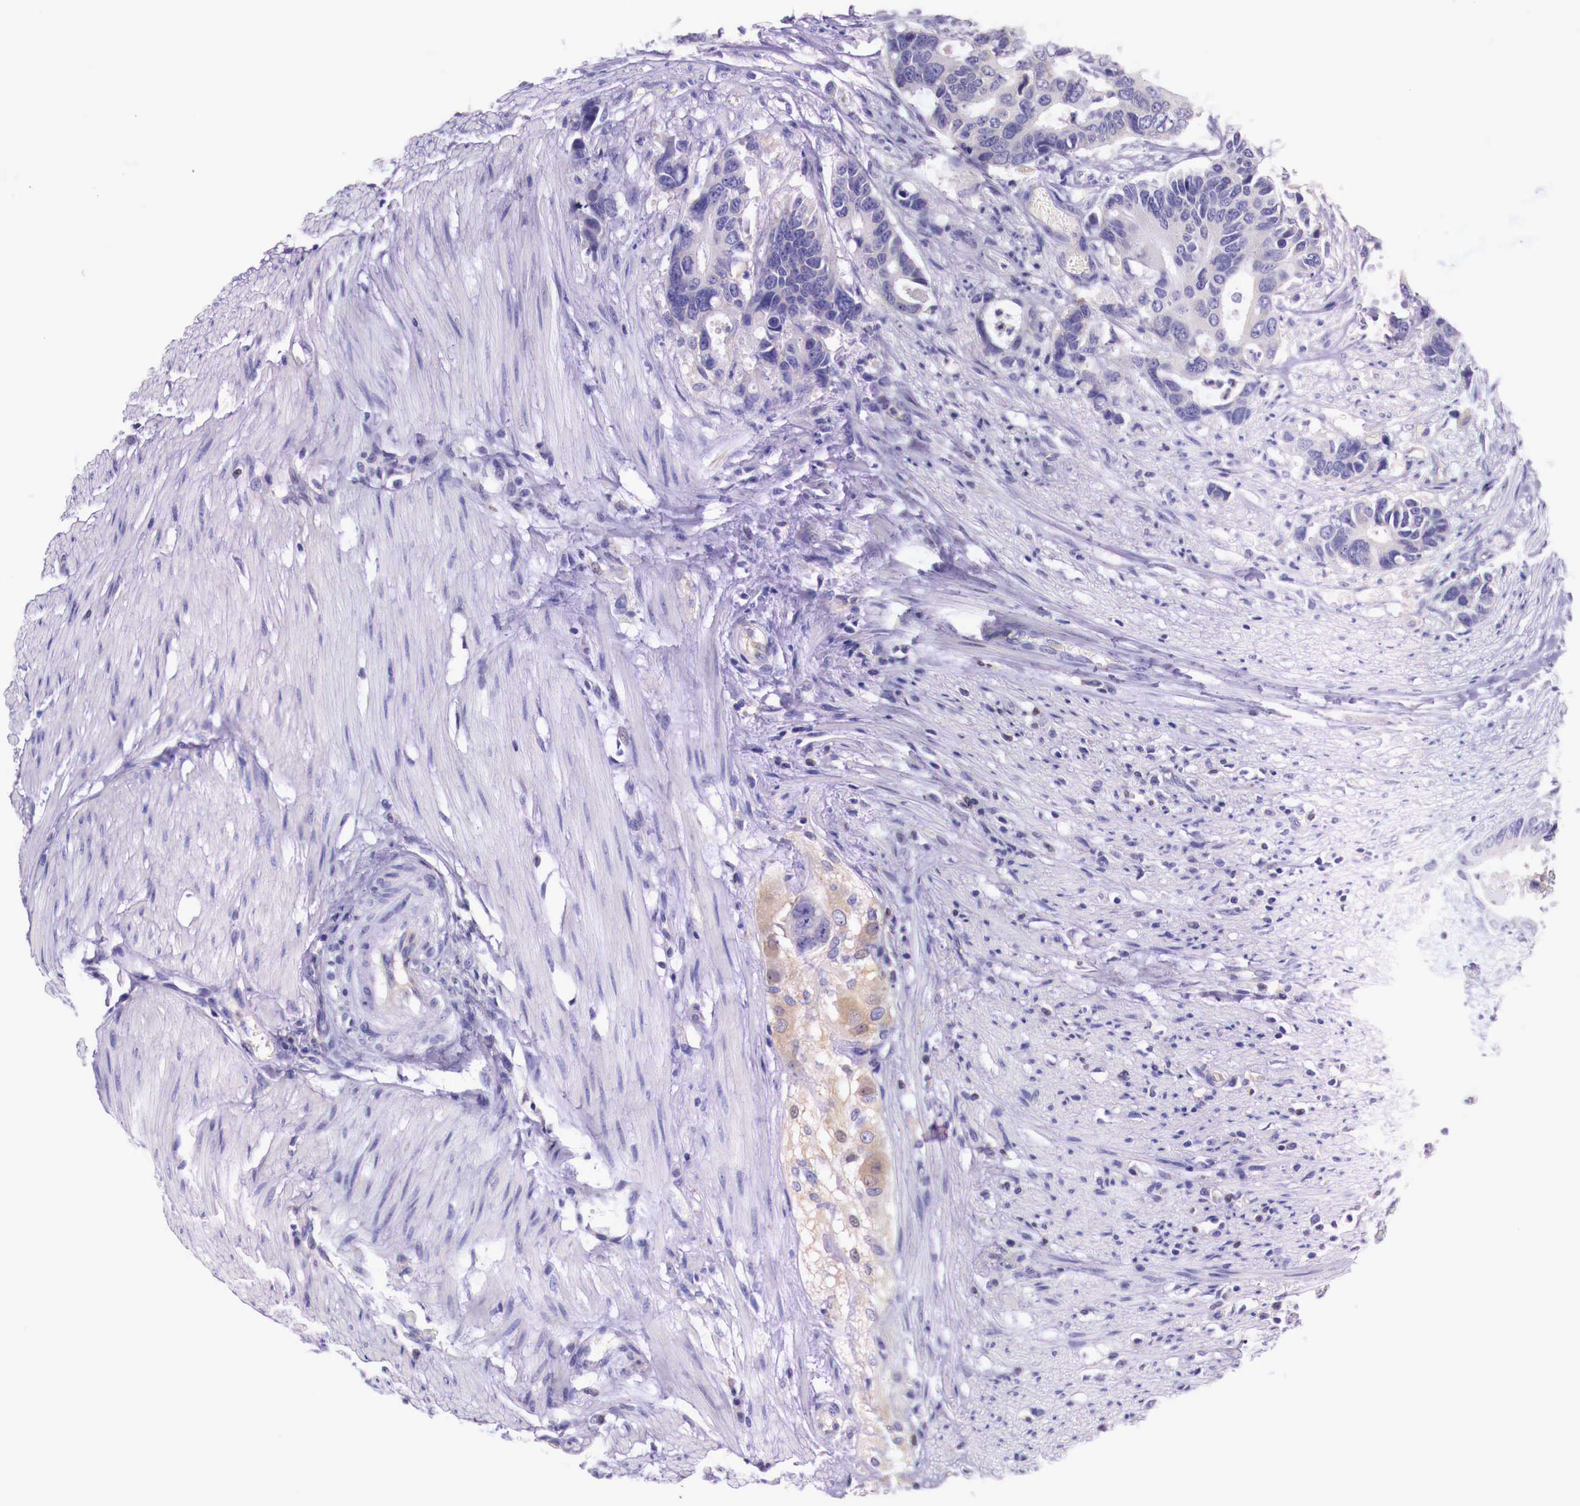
{"staining": {"intensity": "negative", "quantity": "none", "location": "none"}, "tissue": "colorectal cancer", "cell_type": "Tumor cells", "image_type": "cancer", "snomed": [{"axis": "morphology", "description": "Adenocarcinoma, NOS"}, {"axis": "topography", "description": "Colon"}], "caption": "Immunohistochemistry photomicrograph of human colorectal cancer stained for a protein (brown), which exhibits no positivity in tumor cells.", "gene": "GRIPAP1", "patient": {"sex": "male", "age": 49}}